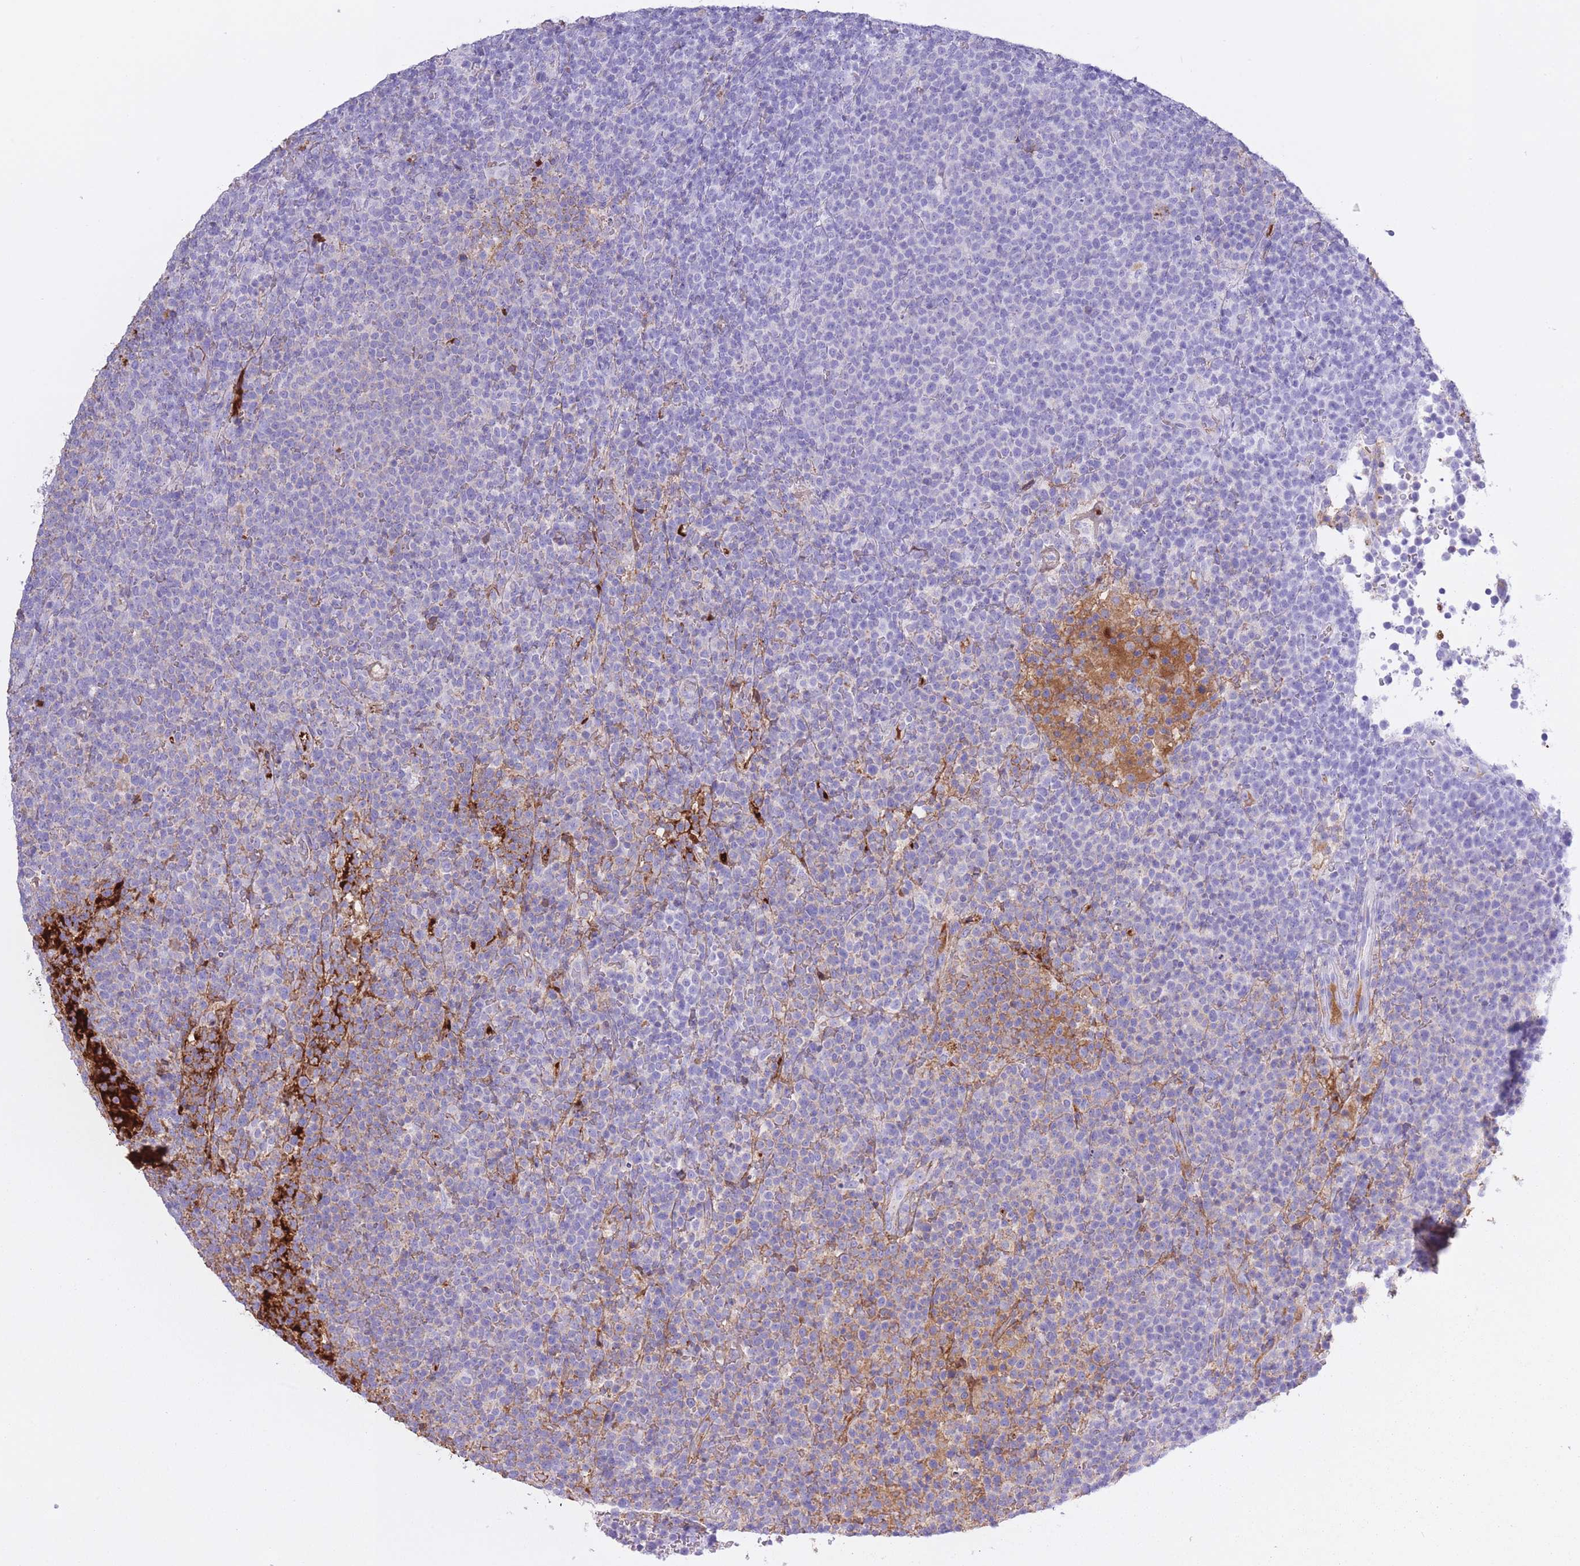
{"staining": {"intensity": "moderate", "quantity": "<25%", "location": "cytoplasmic/membranous"}, "tissue": "lymphoma", "cell_type": "Tumor cells", "image_type": "cancer", "snomed": [{"axis": "morphology", "description": "Malignant lymphoma, non-Hodgkin's type, High grade"}, {"axis": "topography", "description": "Lymph node"}], "caption": "Moderate cytoplasmic/membranous staining is present in approximately <25% of tumor cells in lymphoma. (DAB = brown stain, brightfield microscopy at high magnification).", "gene": "AP3S2", "patient": {"sex": "male", "age": 61}}